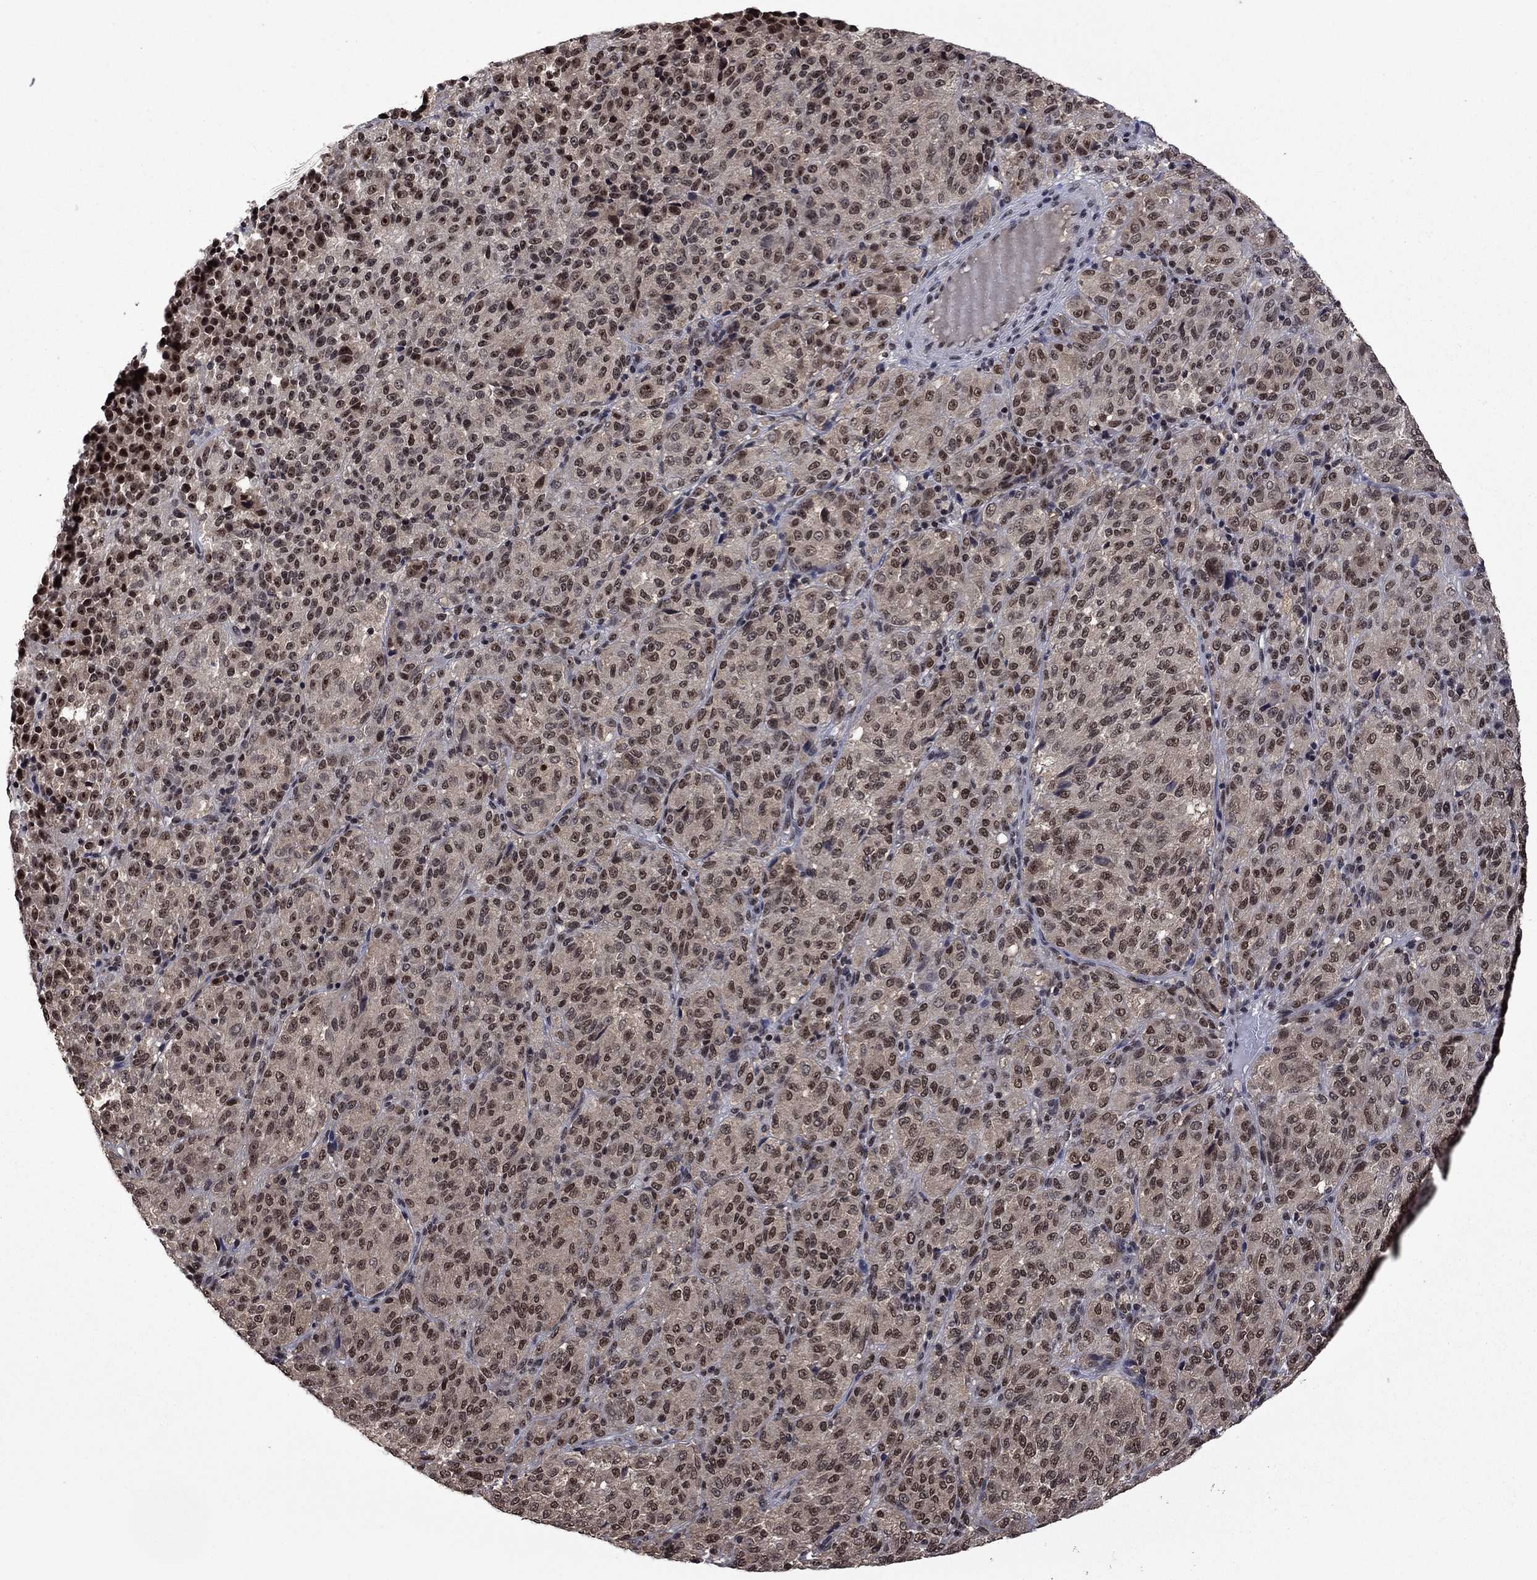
{"staining": {"intensity": "moderate", "quantity": "25%-75%", "location": "nuclear"}, "tissue": "melanoma", "cell_type": "Tumor cells", "image_type": "cancer", "snomed": [{"axis": "morphology", "description": "Malignant melanoma, Metastatic site"}, {"axis": "topography", "description": "Brain"}], "caption": "IHC (DAB (3,3'-diaminobenzidine)) staining of human melanoma shows moderate nuclear protein staining in about 25%-75% of tumor cells.", "gene": "FBL", "patient": {"sex": "female", "age": 56}}